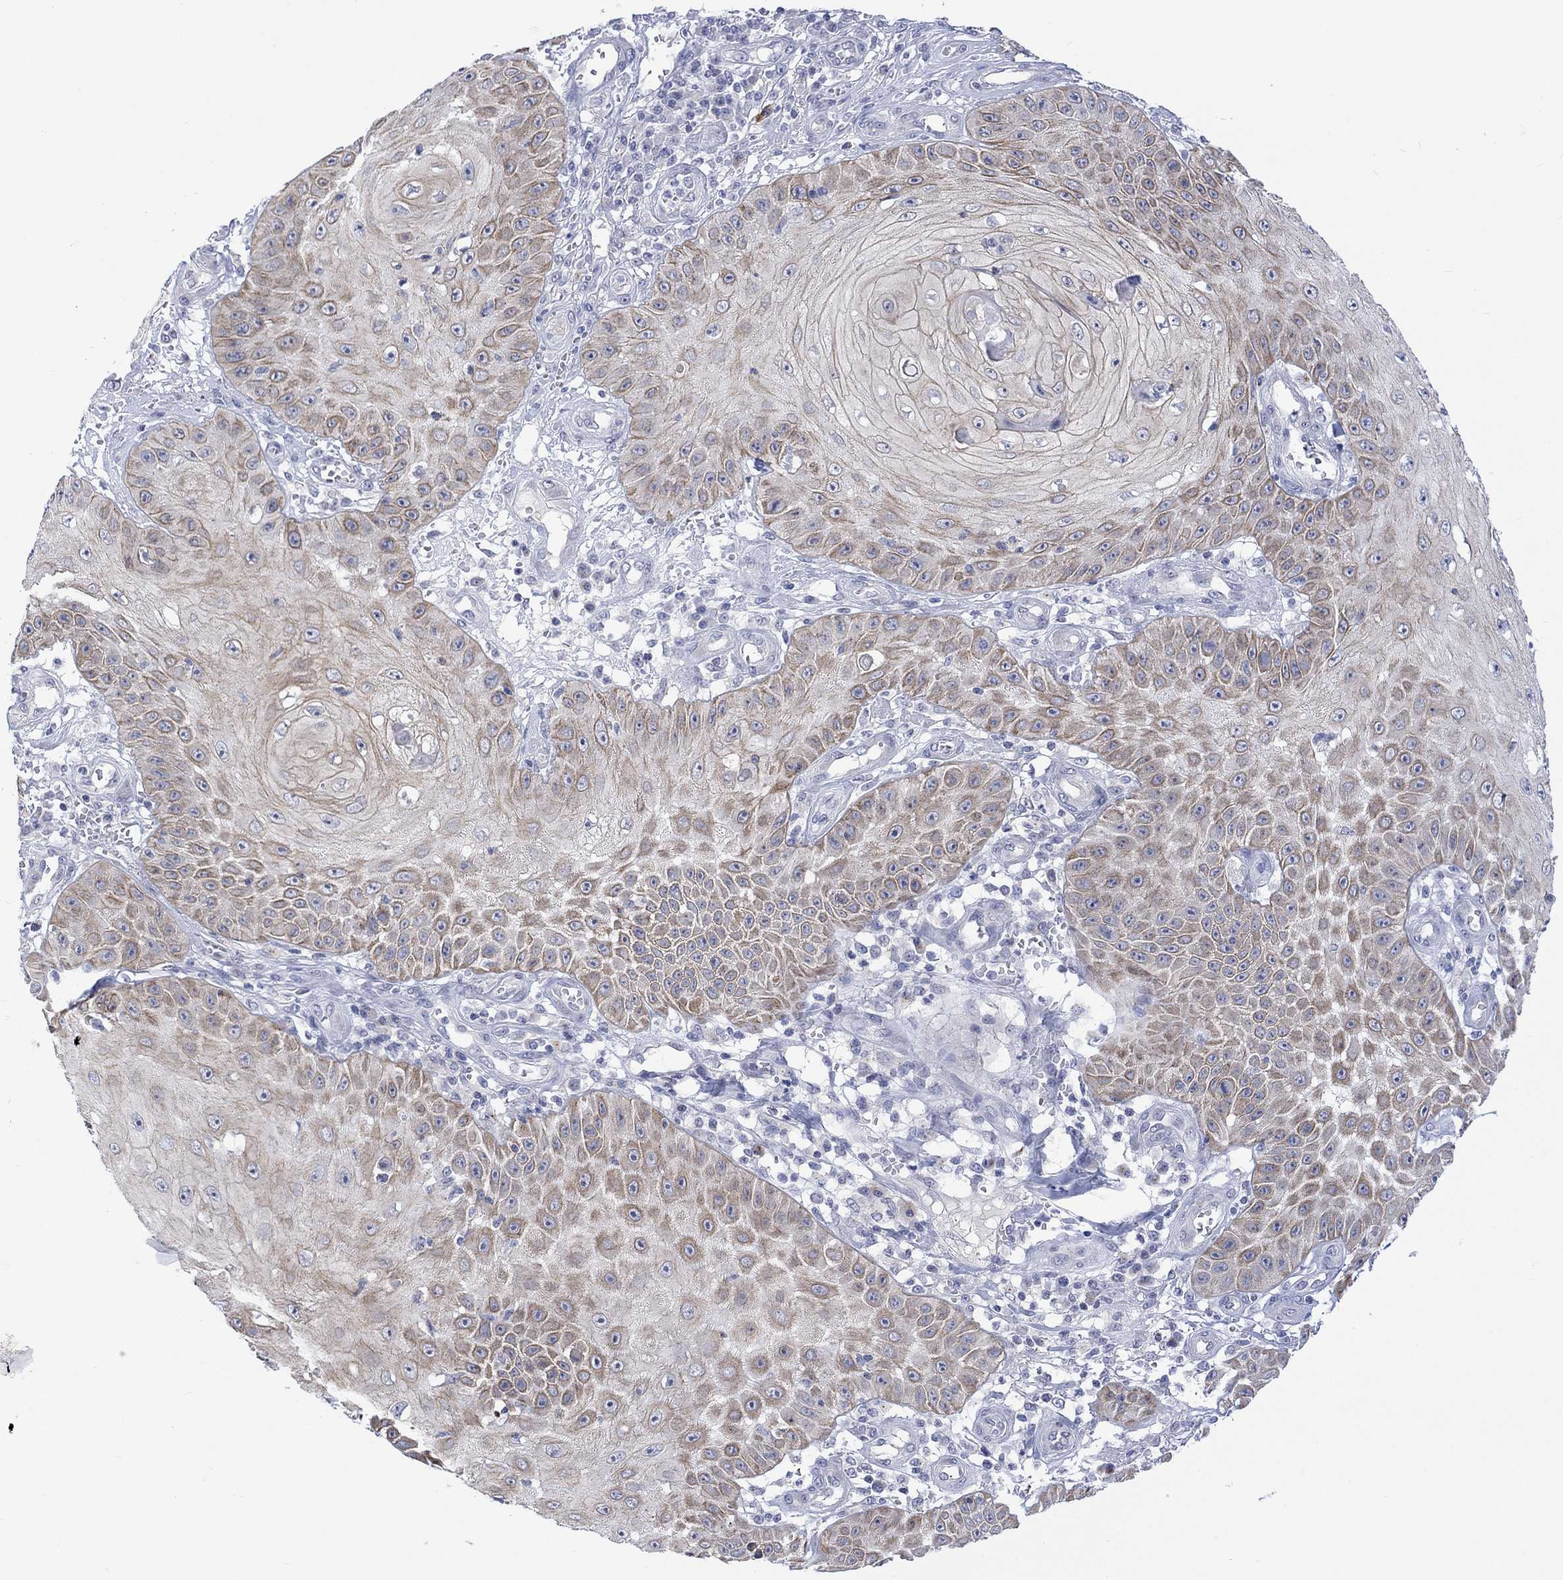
{"staining": {"intensity": "moderate", "quantity": "<25%", "location": "cytoplasmic/membranous"}, "tissue": "skin cancer", "cell_type": "Tumor cells", "image_type": "cancer", "snomed": [{"axis": "morphology", "description": "Squamous cell carcinoma, NOS"}, {"axis": "topography", "description": "Skin"}], "caption": "Skin cancer (squamous cell carcinoma) was stained to show a protein in brown. There is low levels of moderate cytoplasmic/membranous positivity in approximately <25% of tumor cells. The staining was performed using DAB to visualize the protein expression in brown, while the nuclei were stained in blue with hematoxylin (Magnification: 20x).", "gene": "DCX", "patient": {"sex": "male", "age": 70}}